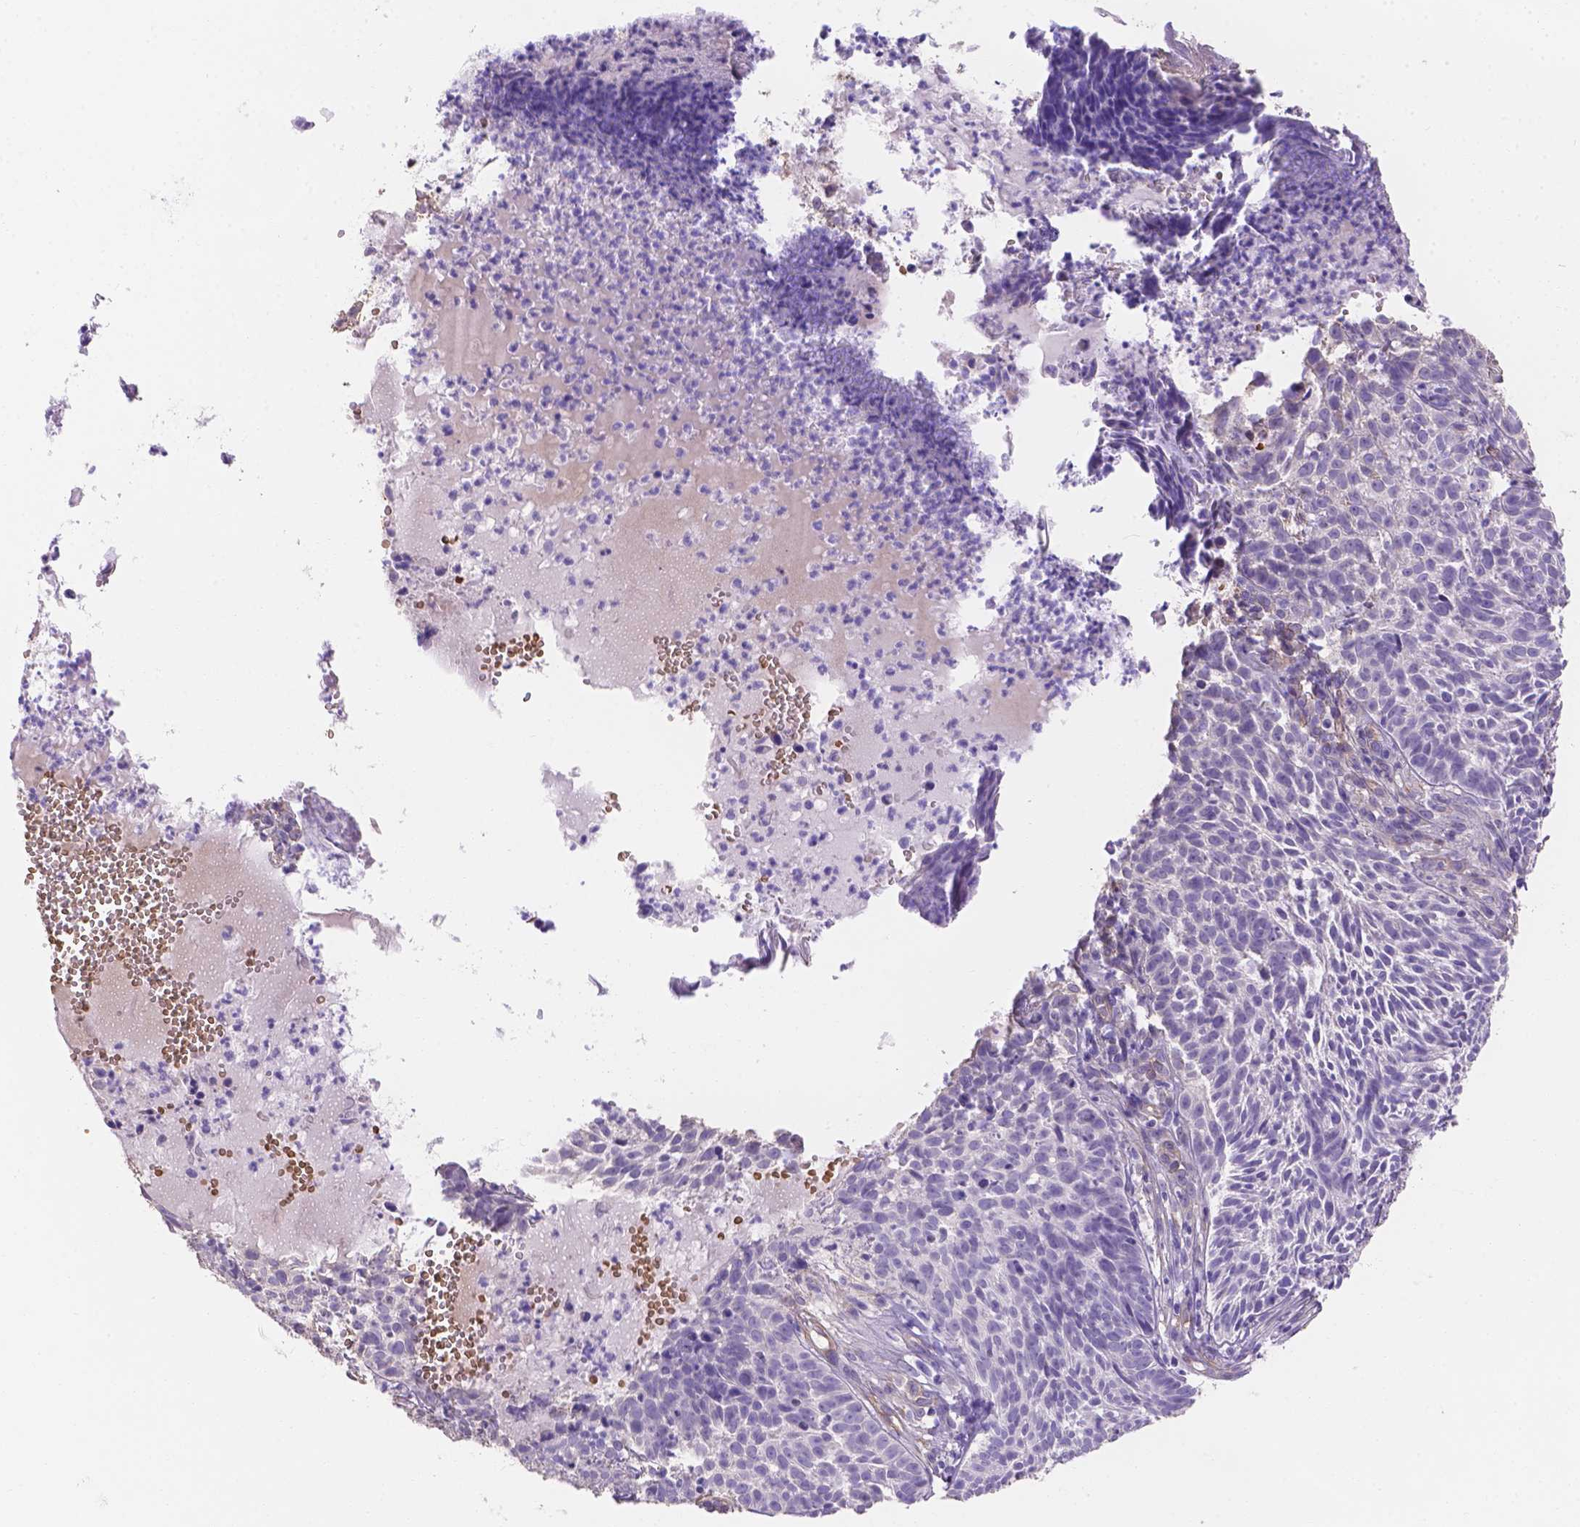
{"staining": {"intensity": "negative", "quantity": "none", "location": "none"}, "tissue": "skin cancer", "cell_type": "Tumor cells", "image_type": "cancer", "snomed": [{"axis": "morphology", "description": "Basal cell carcinoma"}, {"axis": "topography", "description": "Skin"}], "caption": "Immunohistochemistry image of neoplastic tissue: basal cell carcinoma (skin) stained with DAB (3,3'-diaminobenzidine) exhibits no significant protein staining in tumor cells.", "gene": "SLC40A1", "patient": {"sex": "male", "age": 90}}